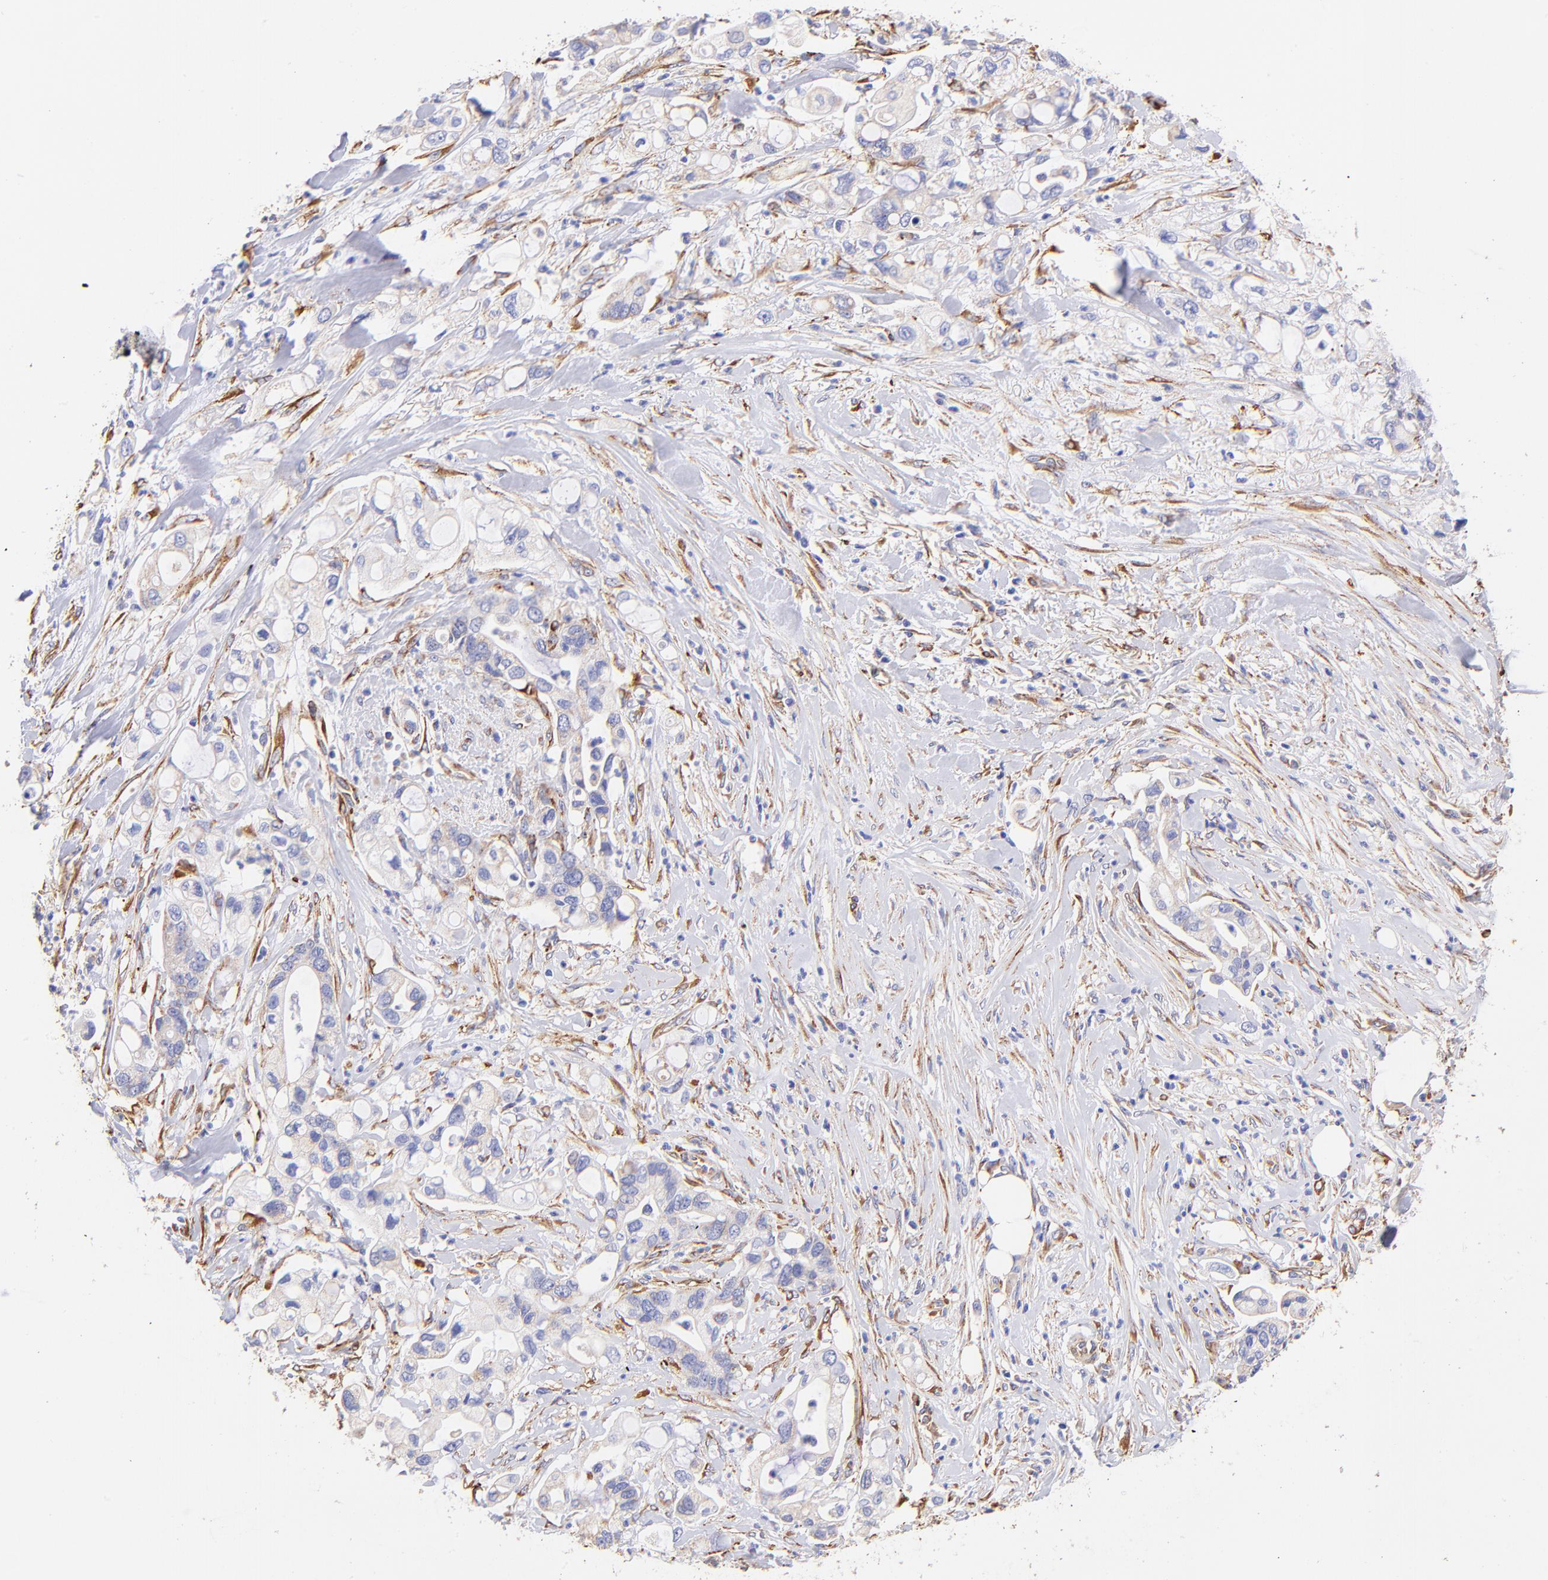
{"staining": {"intensity": "weak", "quantity": "25%-75%", "location": "cytoplasmic/membranous"}, "tissue": "pancreatic cancer", "cell_type": "Tumor cells", "image_type": "cancer", "snomed": [{"axis": "morphology", "description": "Adenocarcinoma, NOS"}, {"axis": "topography", "description": "Pancreas"}], "caption": "High-magnification brightfield microscopy of adenocarcinoma (pancreatic) stained with DAB (3,3'-diaminobenzidine) (brown) and counterstained with hematoxylin (blue). tumor cells exhibit weak cytoplasmic/membranous expression is identified in approximately25%-75% of cells.", "gene": "SPARC", "patient": {"sex": "male", "age": 70}}